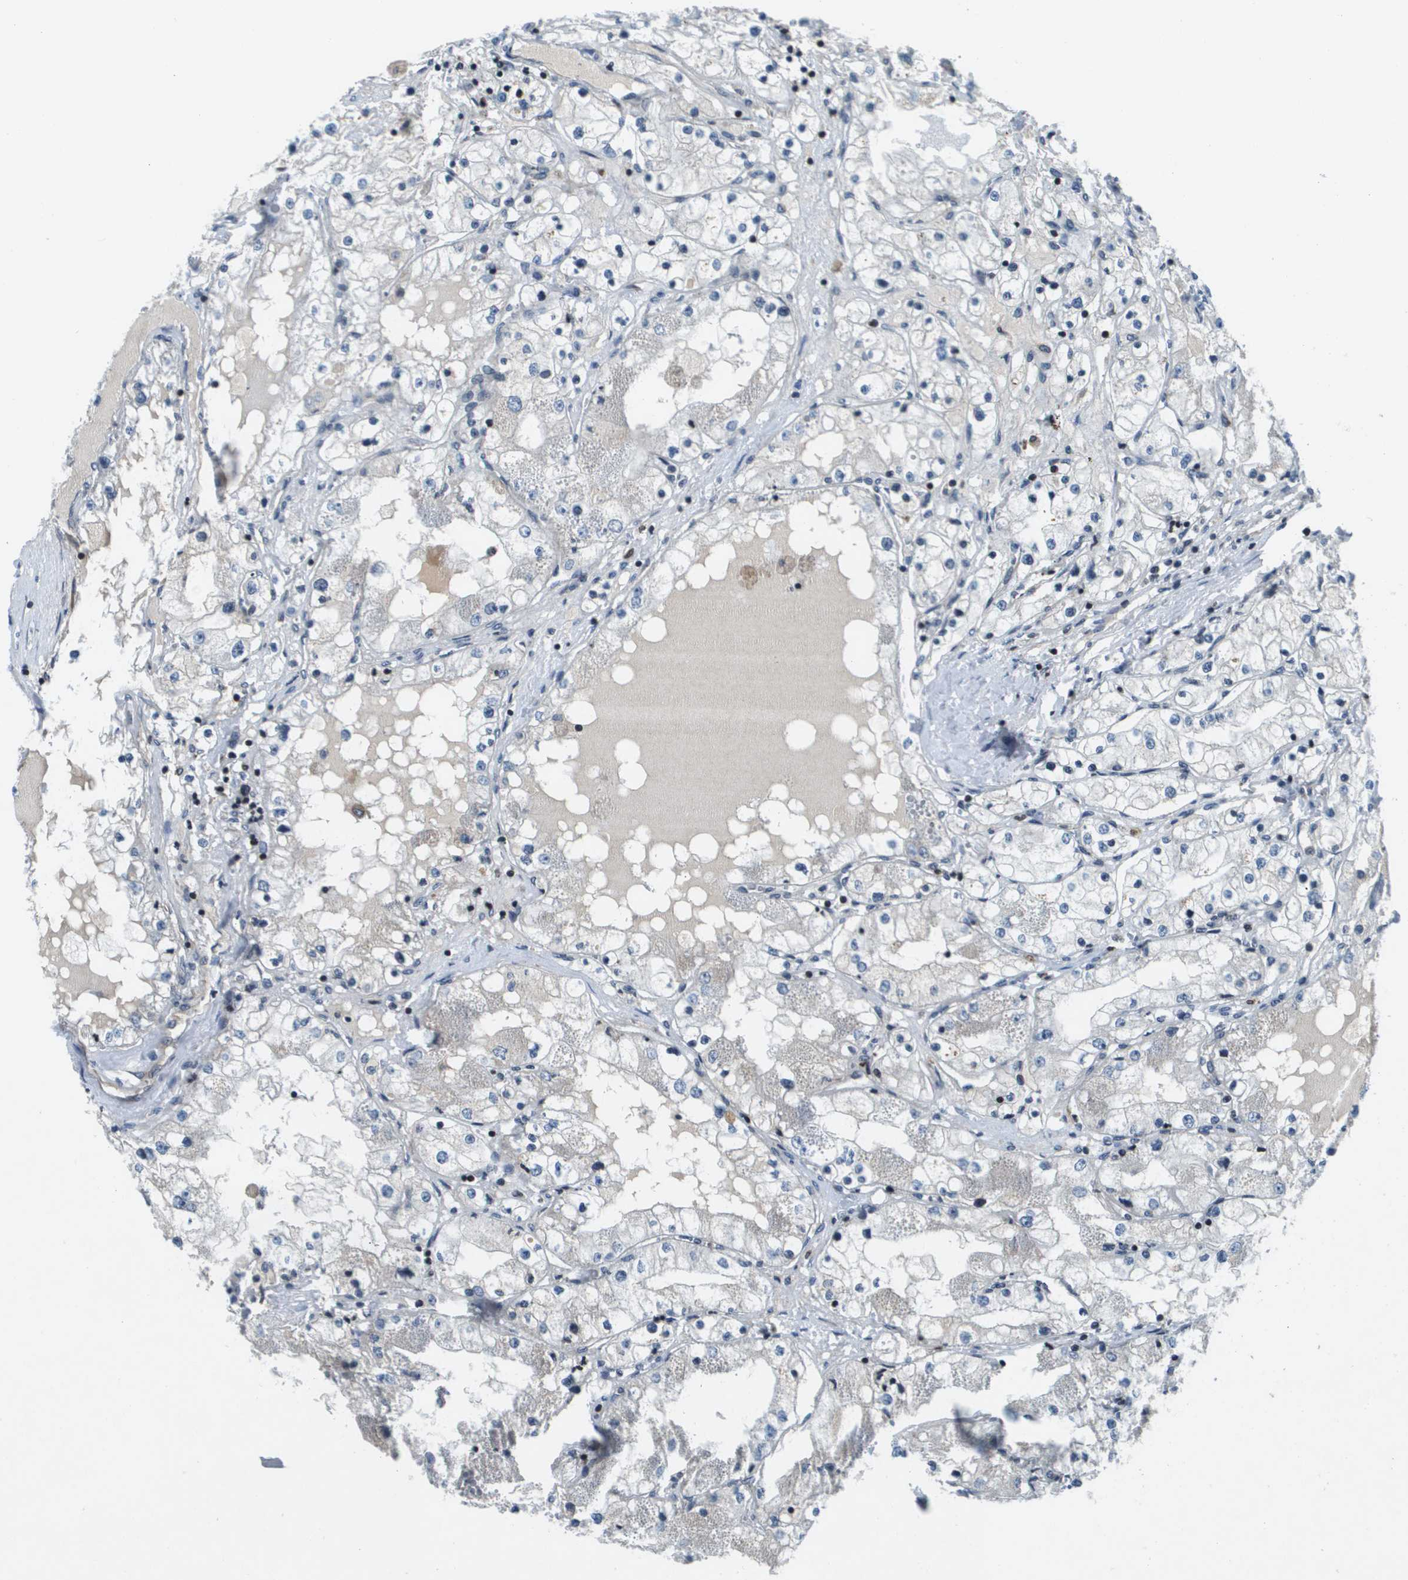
{"staining": {"intensity": "negative", "quantity": "none", "location": "none"}, "tissue": "renal cancer", "cell_type": "Tumor cells", "image_type": "cancer", "snomed": [{"axis": "morphology", "description": "Adenocarcinoma, NOS"}, {"axis": "topography", "description": "Kidney"}], "caption": "An image of human adenocarcinoma (renal) is negative for staining in tumor cells. Nuclei are stained in blue.", "gene": "ESYT1", "patient": {"sex": "male", "age": 68}}